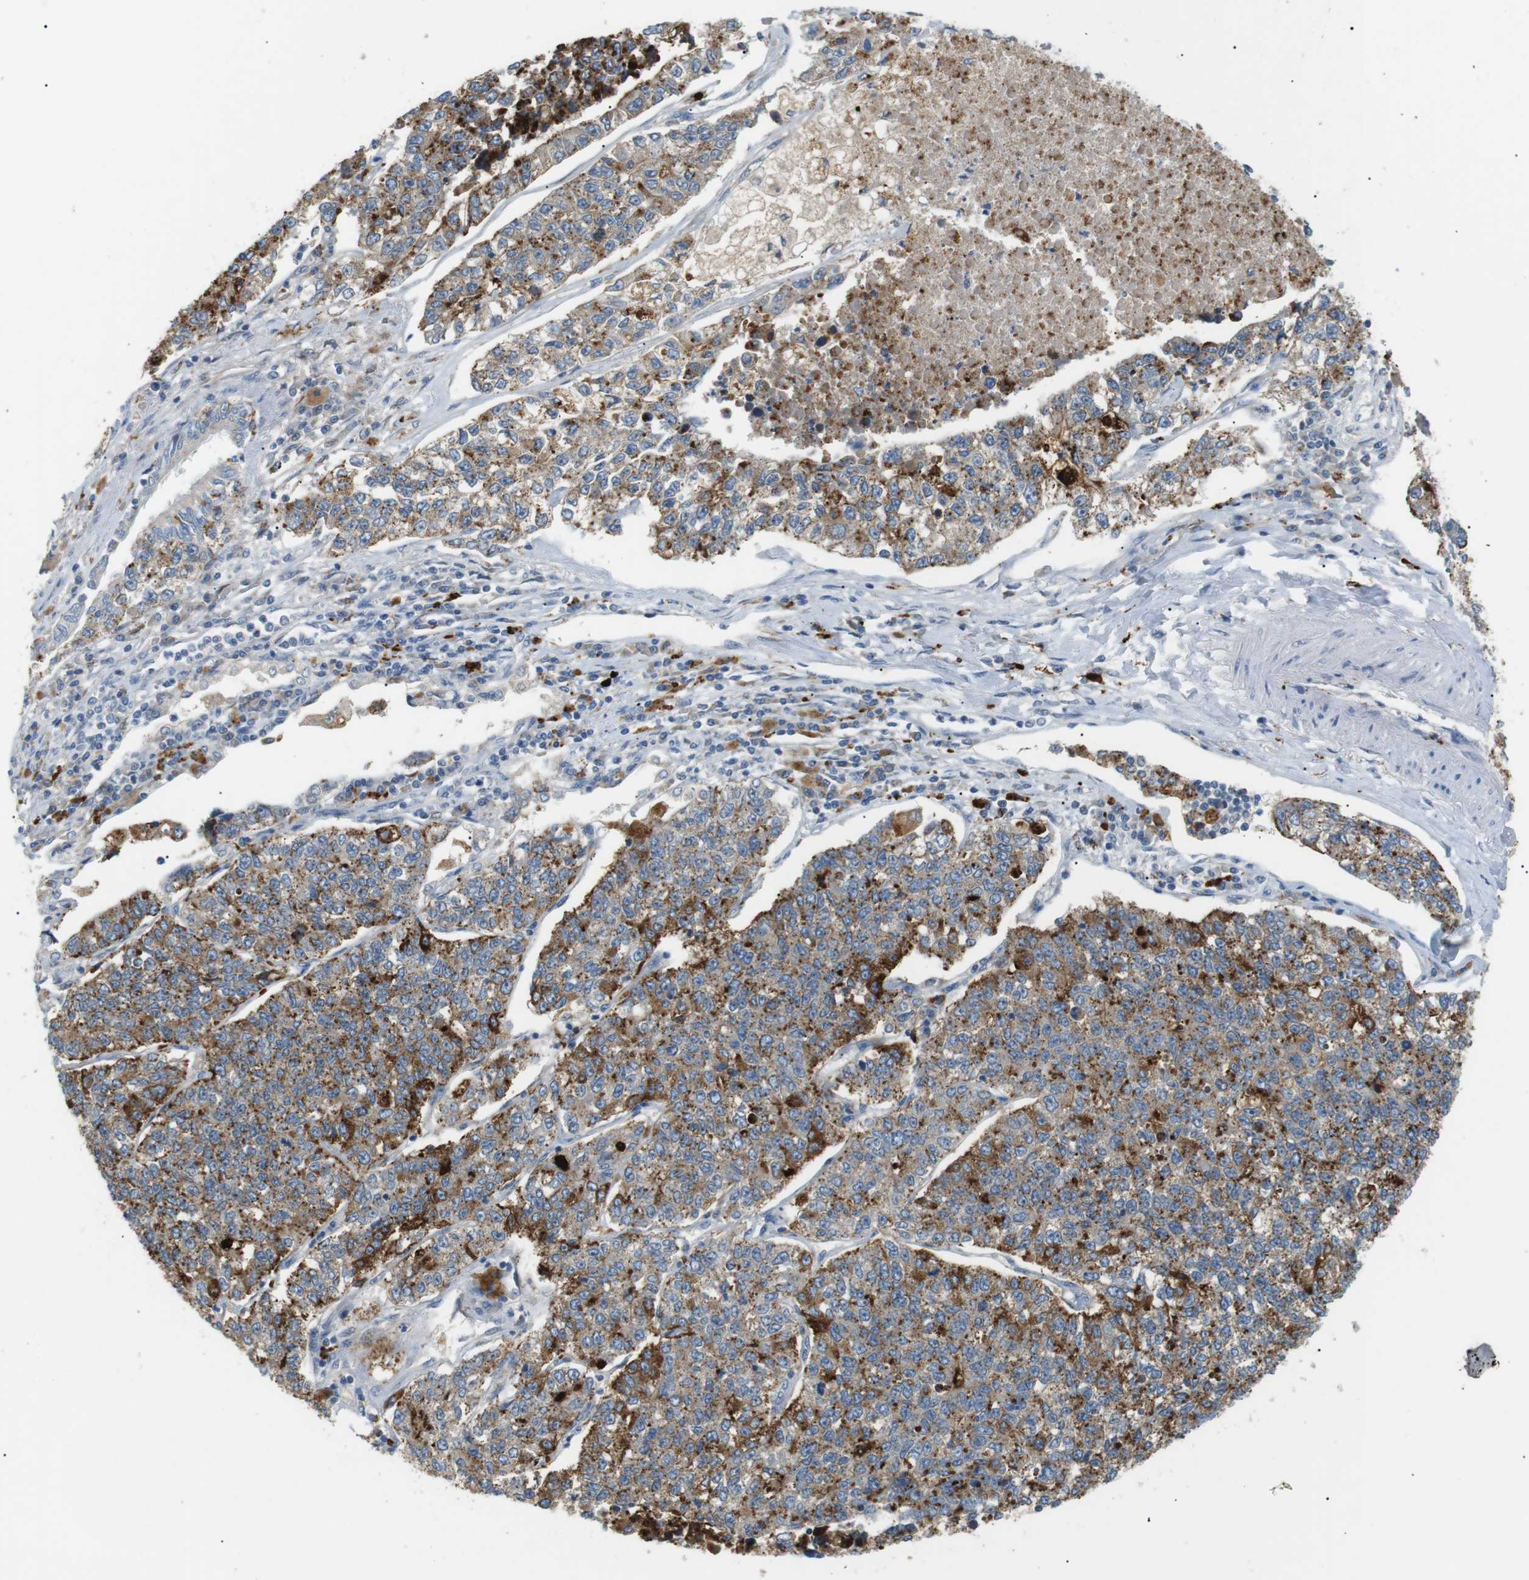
{"staining": {"intensity": "moderate", "quantity": ">75%", "location": "cytoplasmic/membranous"}, "tissue": "lung cancer", "cell_type": "Tumor cells", "image_type": "cancer", "snomed": [{"axis": "morphology", "description": "Adenocarcinoma, NOS"}, {"axis": "topography", "description": "Lung"}], "caption": "About >75% of tumor cells in human lung adenocarcinoma show moderate cytoplasmic/membranous protein expression as visualized by brown immunohistochemical staining.", "gene": "B4GALNT2", "patient": {"sex": "male", "age": 49}}